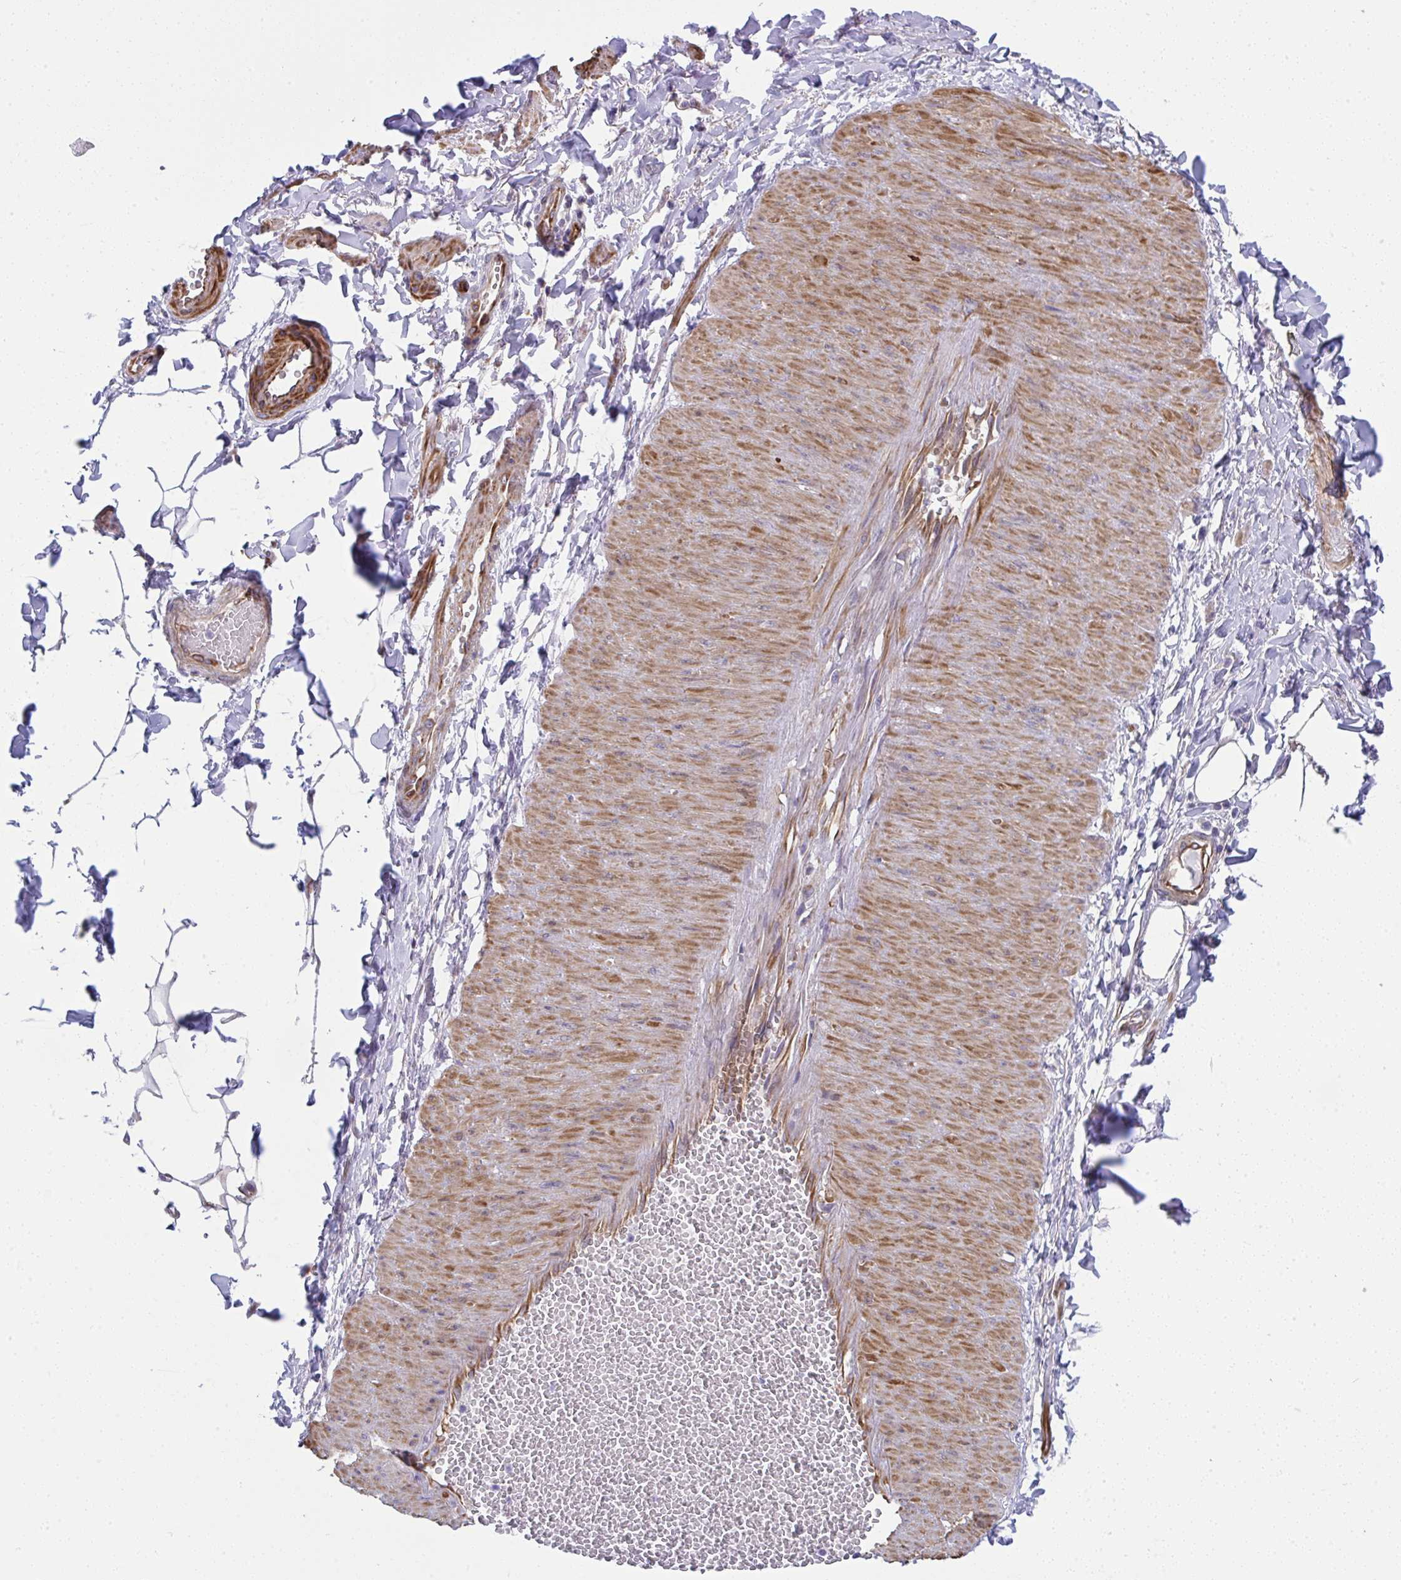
{"staining": {"intensity": "negative", "quantity": "none", "location": "none"}, "tissue": "adipose tissue", "cell_type": "Adipocytes", "image_type": "normal", "snomed": [{"axis": "morphology", "description": "Normal tissue, NOS"}, {"axis": "topography", "description": "Epididymis"}, {"axis": "topography", "description": "Peripheral nerve tissue"}], "caption": "Adipocytes are negative for brown protein staining in normal adipose tissue. (Stains: DAB (3,3'-diaminobenzidine) immunohistochemistry with hematoxylin counter stain, Microscopy: brightfield microscopy at high magnification).", "gene": "MYL12A", "patient": {"sex": "male", "age": 32}}